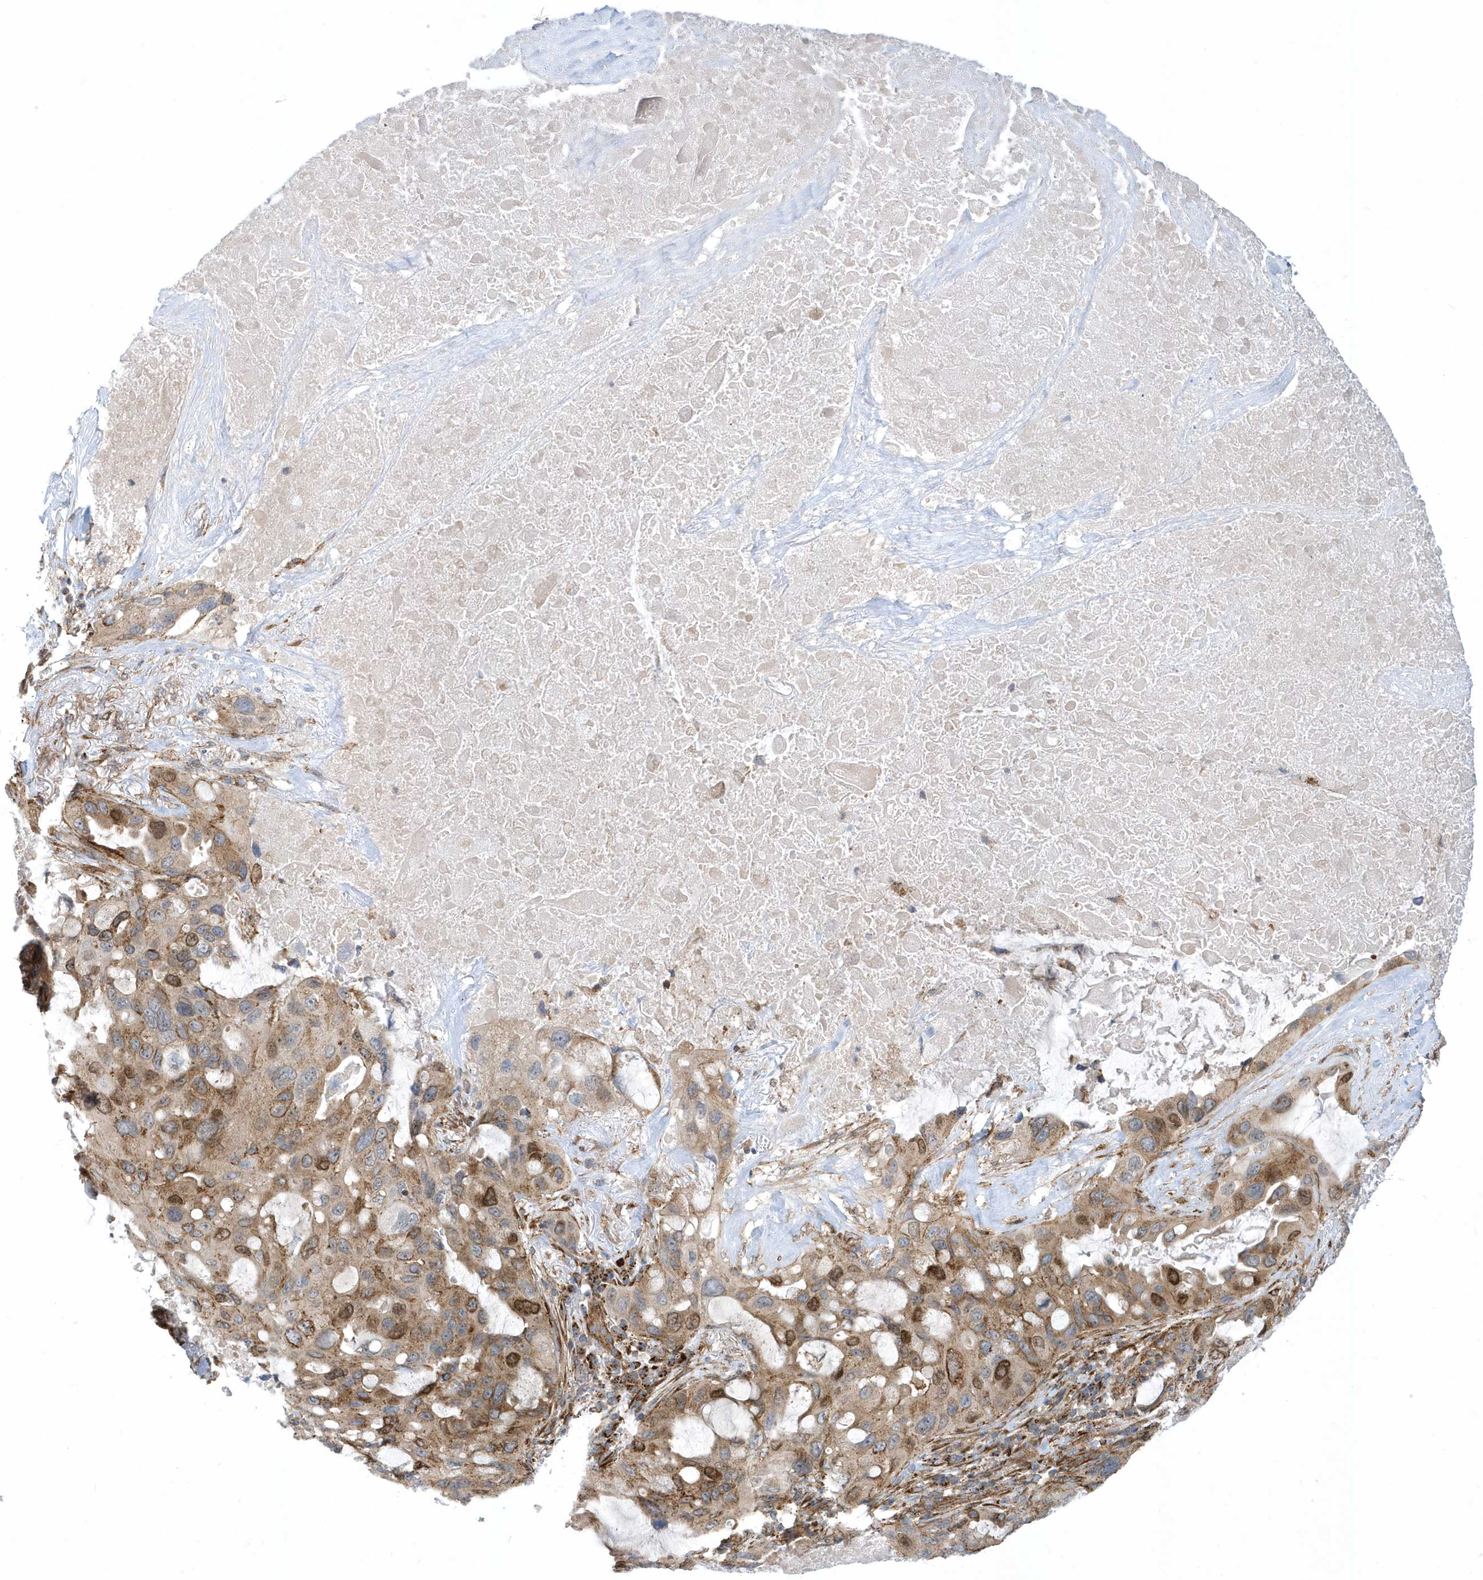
{"staining": {"intensity": "moderate", "quantity": ">75%", "location": "cytoplasmic/membranous,nuclear"}, "tissue": "lung cancer", "cell_type": "Tumor cells", "image_type": "cancer", "snomed": [{"axis": "morphology", "description": "Squamous cell carcinoma, NOS"}, {"axis": "topography", "description": "Lung"}], "caption": "Protein expression analysis of human lung cancer reveals moderate cytoplasmic/membranous and nuclear positivity in about >75% of tumor cells. (Stains: DAB in brown, nuclei in blue, Microscopy: brightfield microscopy at high magnification).", "gene": "HRH4", "patient": {"sex": "female", "age": 73}}